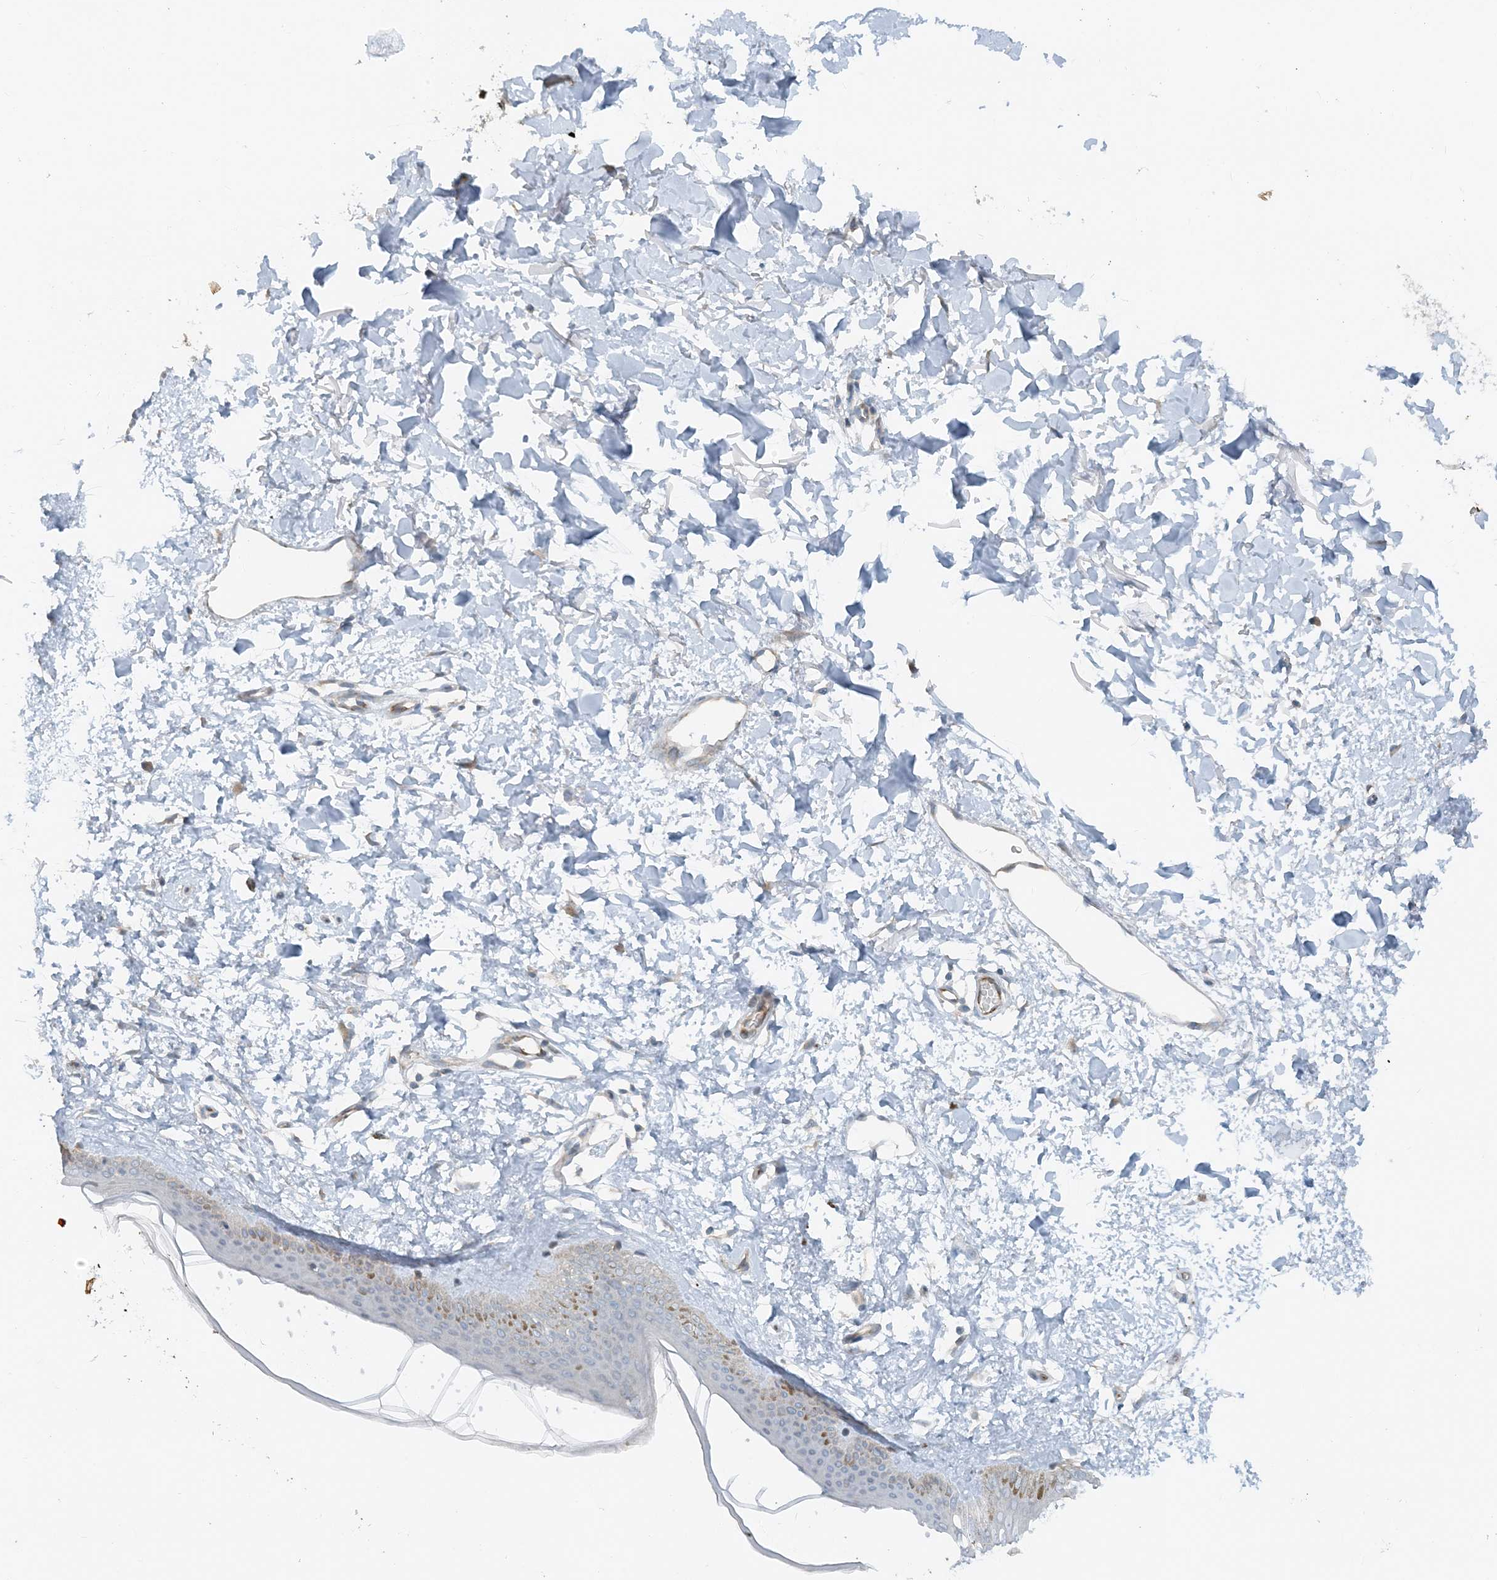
{"staining": {"intensity": "negative", "quantity": "none", "location": "none"}, "tissue": "skin", "cell_type": "Fibroblasts", "image_type": "normal", "snomed": [{"axis": "morphology", "description": "Normal tissue, NOS"}, {"axis": "topography", "description": "Skin"}], "caption": "Immunohistochemical staining of unremarkable skin demonstrates no significant positivity in fibroblasts. The staining was performed using DAB (3,3'-diaminobenzidine) to visualize the protein expression in brown, while the nuclei were stained in blue with hematoxylin (Magnification: 20x).", "gene": "MITD1", "patient": {"sex": "female", "age": 58}}